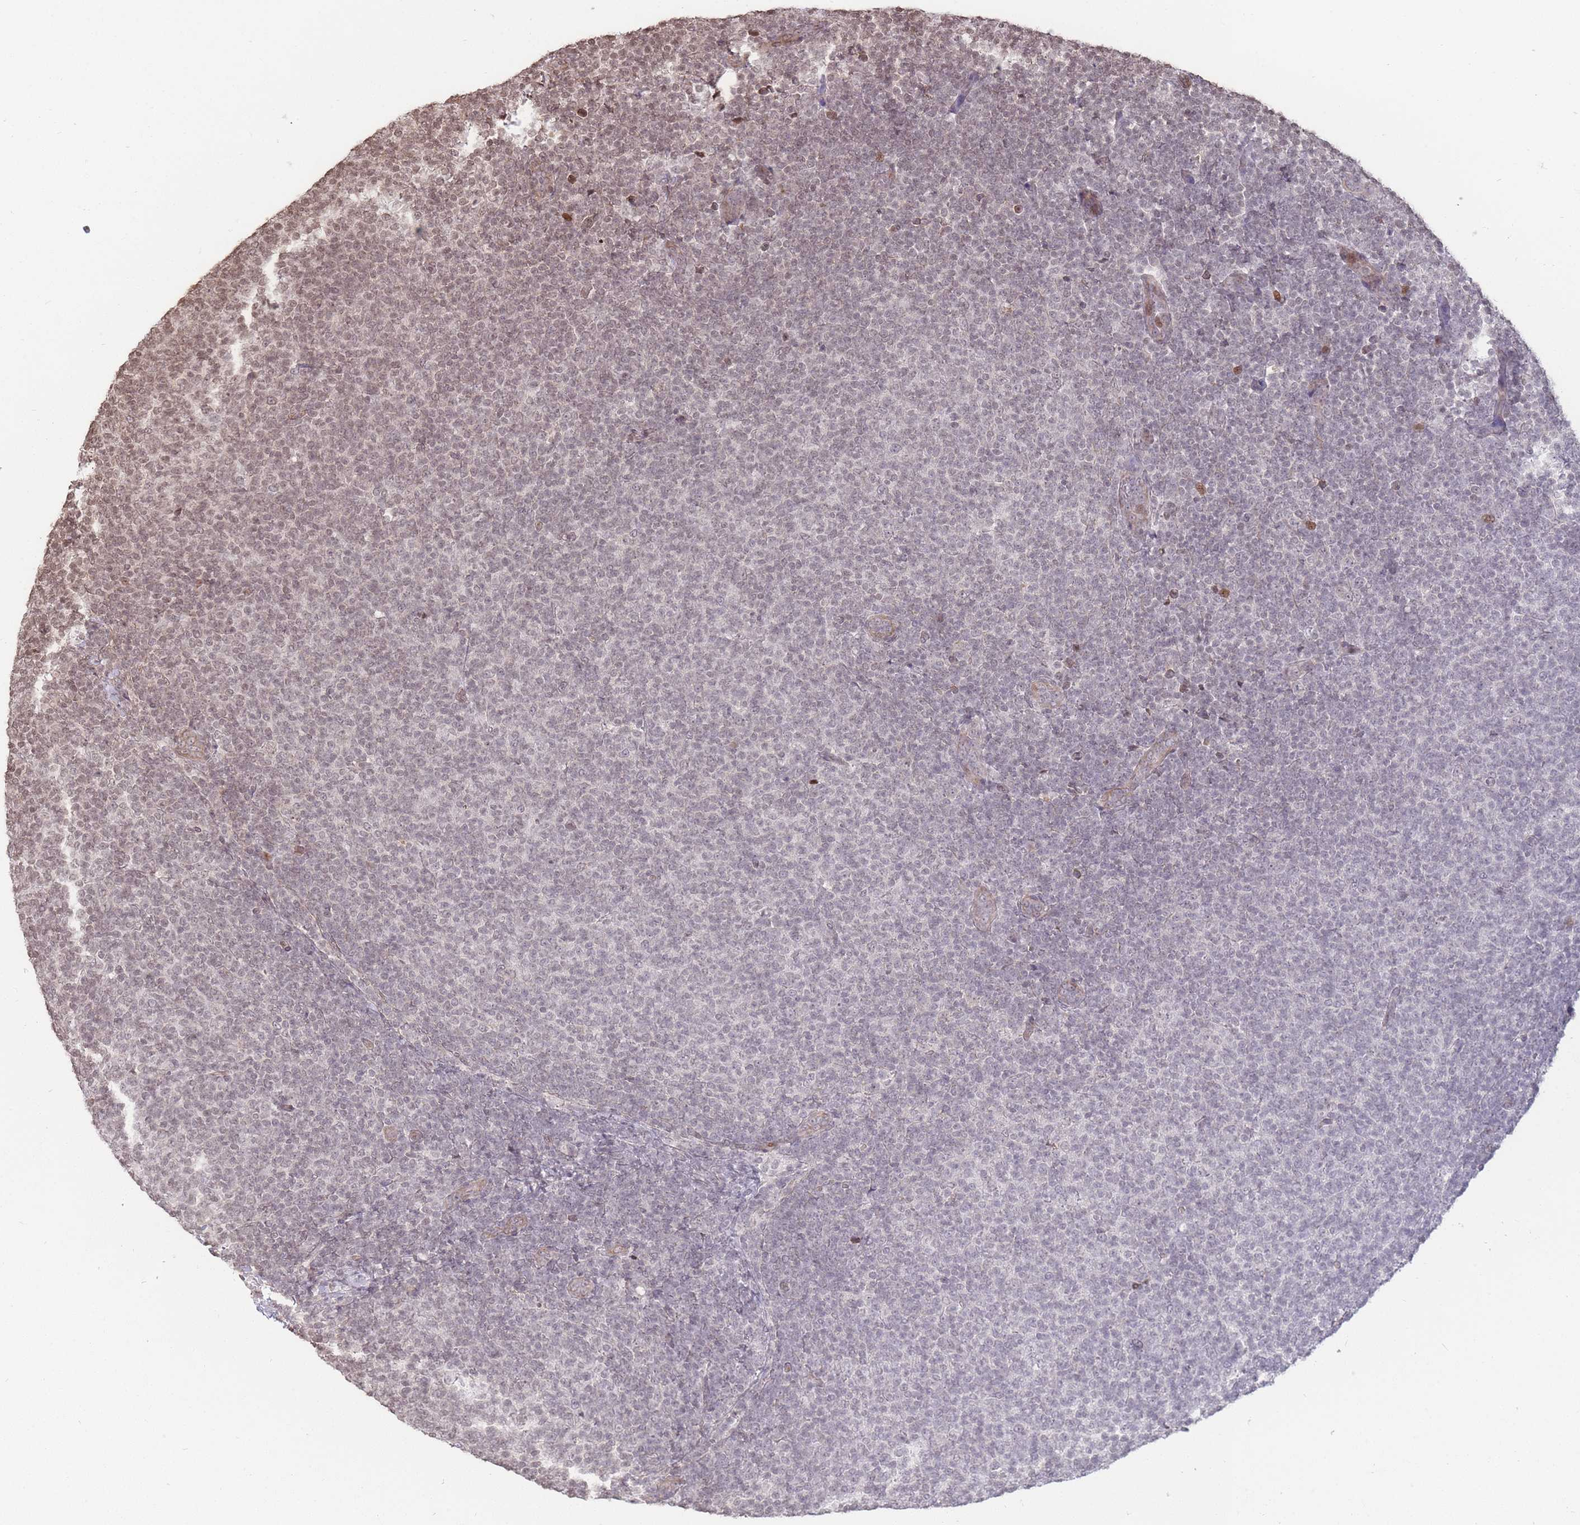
{"staining": {"intensity": "weak", "quantity": "25%-75%", "location": "nuclear"}, "tissue": "lymphoma", "cell_type": "Tumor cells", "image_type": "cancer", "snomed": [{"axis": "morphology", "description": "Malignant lymphoma, non-Hodgkin's type, Low grade"}, {"axis": "topography", "description": "Lymph node"}], "caption": "Low-grade malignant lymphoma, non-Hodgkin's type stained for a protein (brown) exhibits weak nuclear positive positivity in about 25%-75% of tumor cells.", "gene": "SHISAL1", "patient": {"sex": "male", "age": 66}}